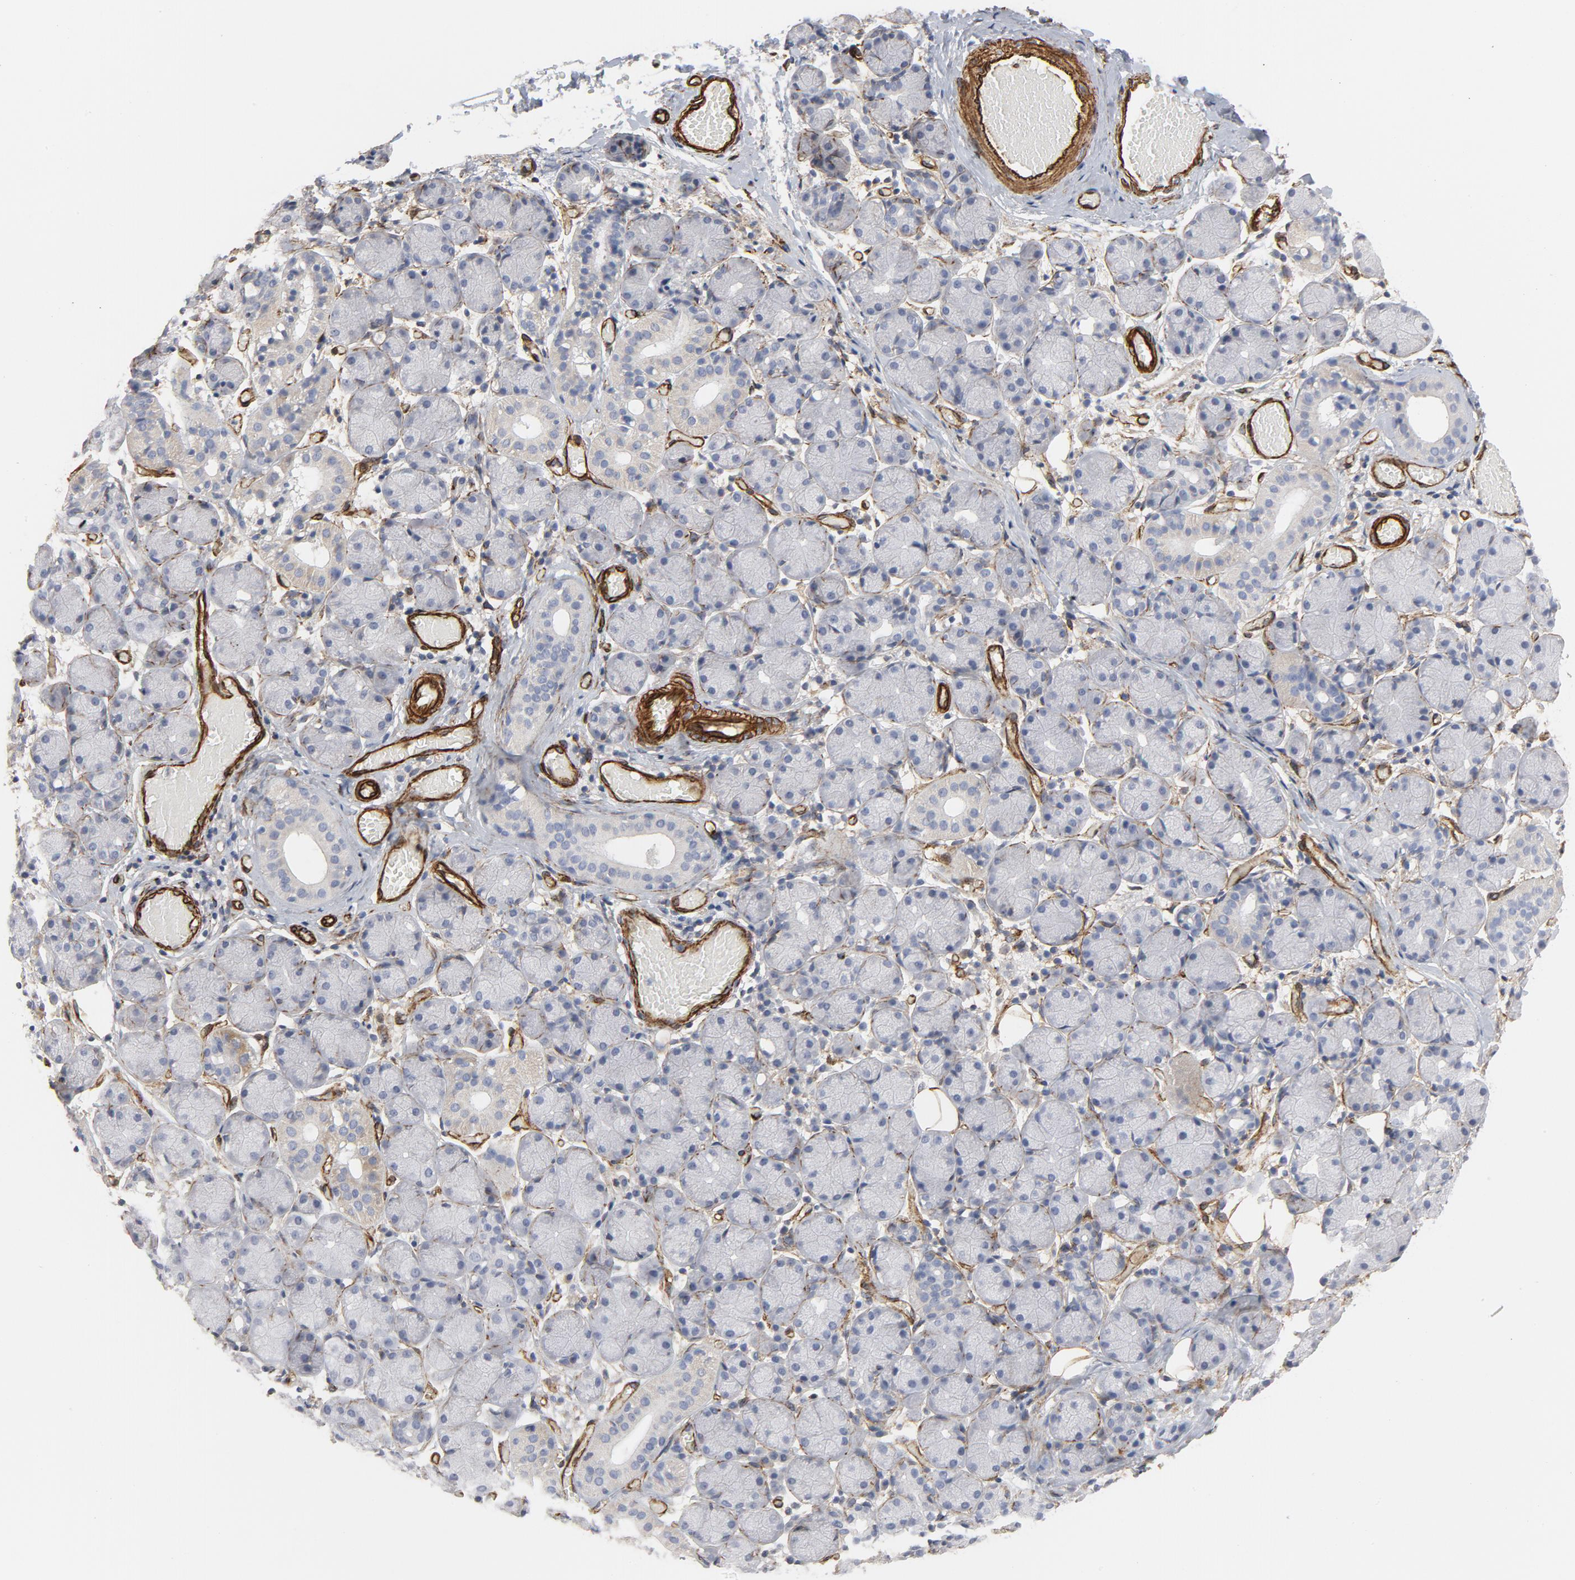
{"staining": {"intensity": "strong", "quantity": "<25%", "location": "cytoplasmic/membranous"}, "tissue": "salivary gland", "cell_type": "Glandular cells", "image_type": "normal", "snomed": [{"axis": "morphology", "description": "Normal tissue, NOS"}, {"axis": "topography", "description": "Salivary gland"}], "caption": "High-magnification brightfield microscopy of normal salivary gland stained with DAB (3,3'-diaminobenzidine) (brown) and counterstained with hematoxylin (blue). glandular cells exhibit strong cytoplasmic/membranous staining is present in about<25% of cells.", "gene": "GNG2", "patient": {"sex": "female", "age": 24}}